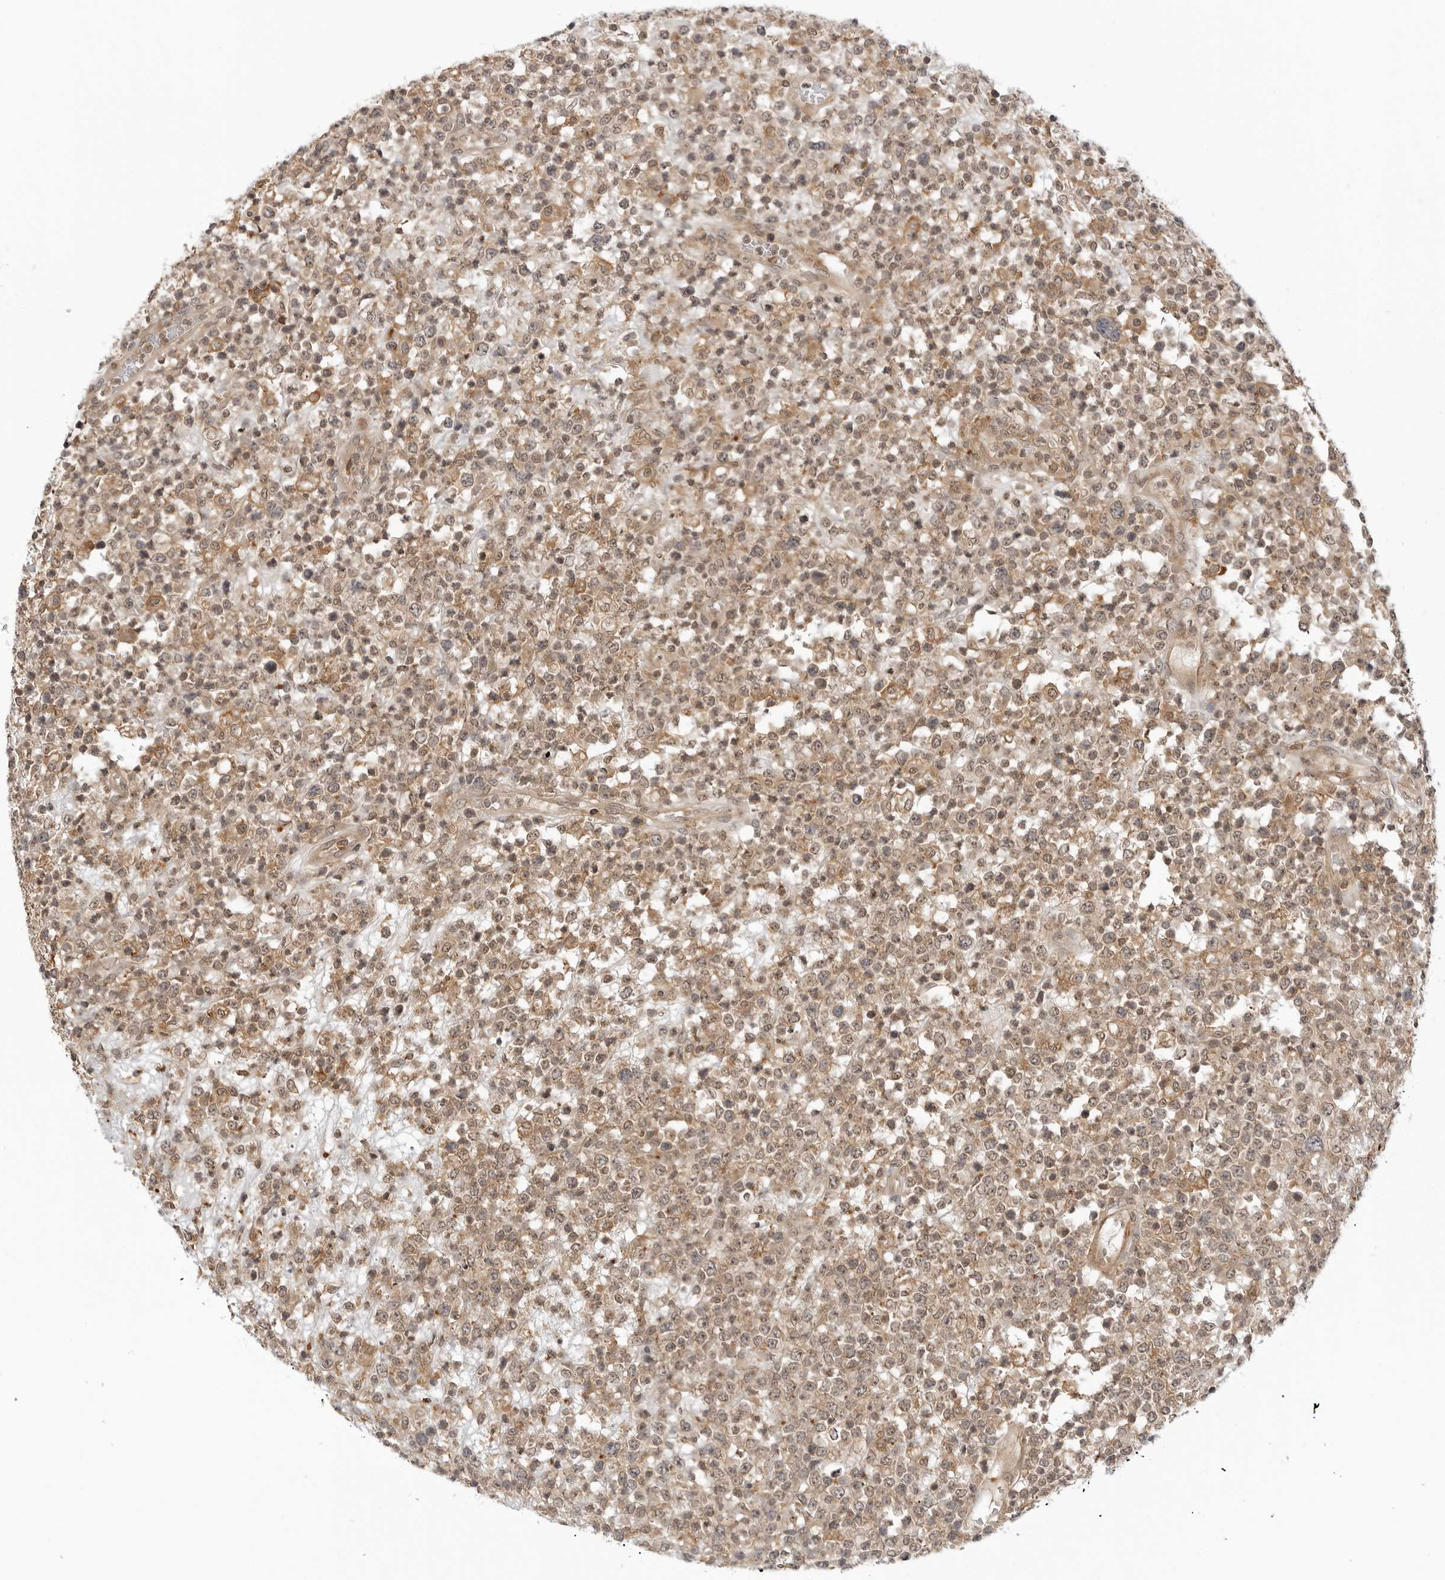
{"staining": {"intensity": "moderate", "quantity": ">75%", "location": "cytoplasmic/membranous,nuclear"}, "tissue": "lymphoma", "cell_type": "Tumor cells", "image_type": "cancer", "snomed": [{"axis": "morphology", "description": "Malignant lymphoma, non-Hodgkin's type, High grade"}, {"axis": "topography", "description": "Colon"}], "caption": "High-grade malignant lymphoma, non-Hodgkin's type stained for a protein reveals moderate cytoplasmic/membranous and nuclear positivity in tumor cells.", "gene": "MAP2K5", "patient": {"sex": "female", "age": 53}}